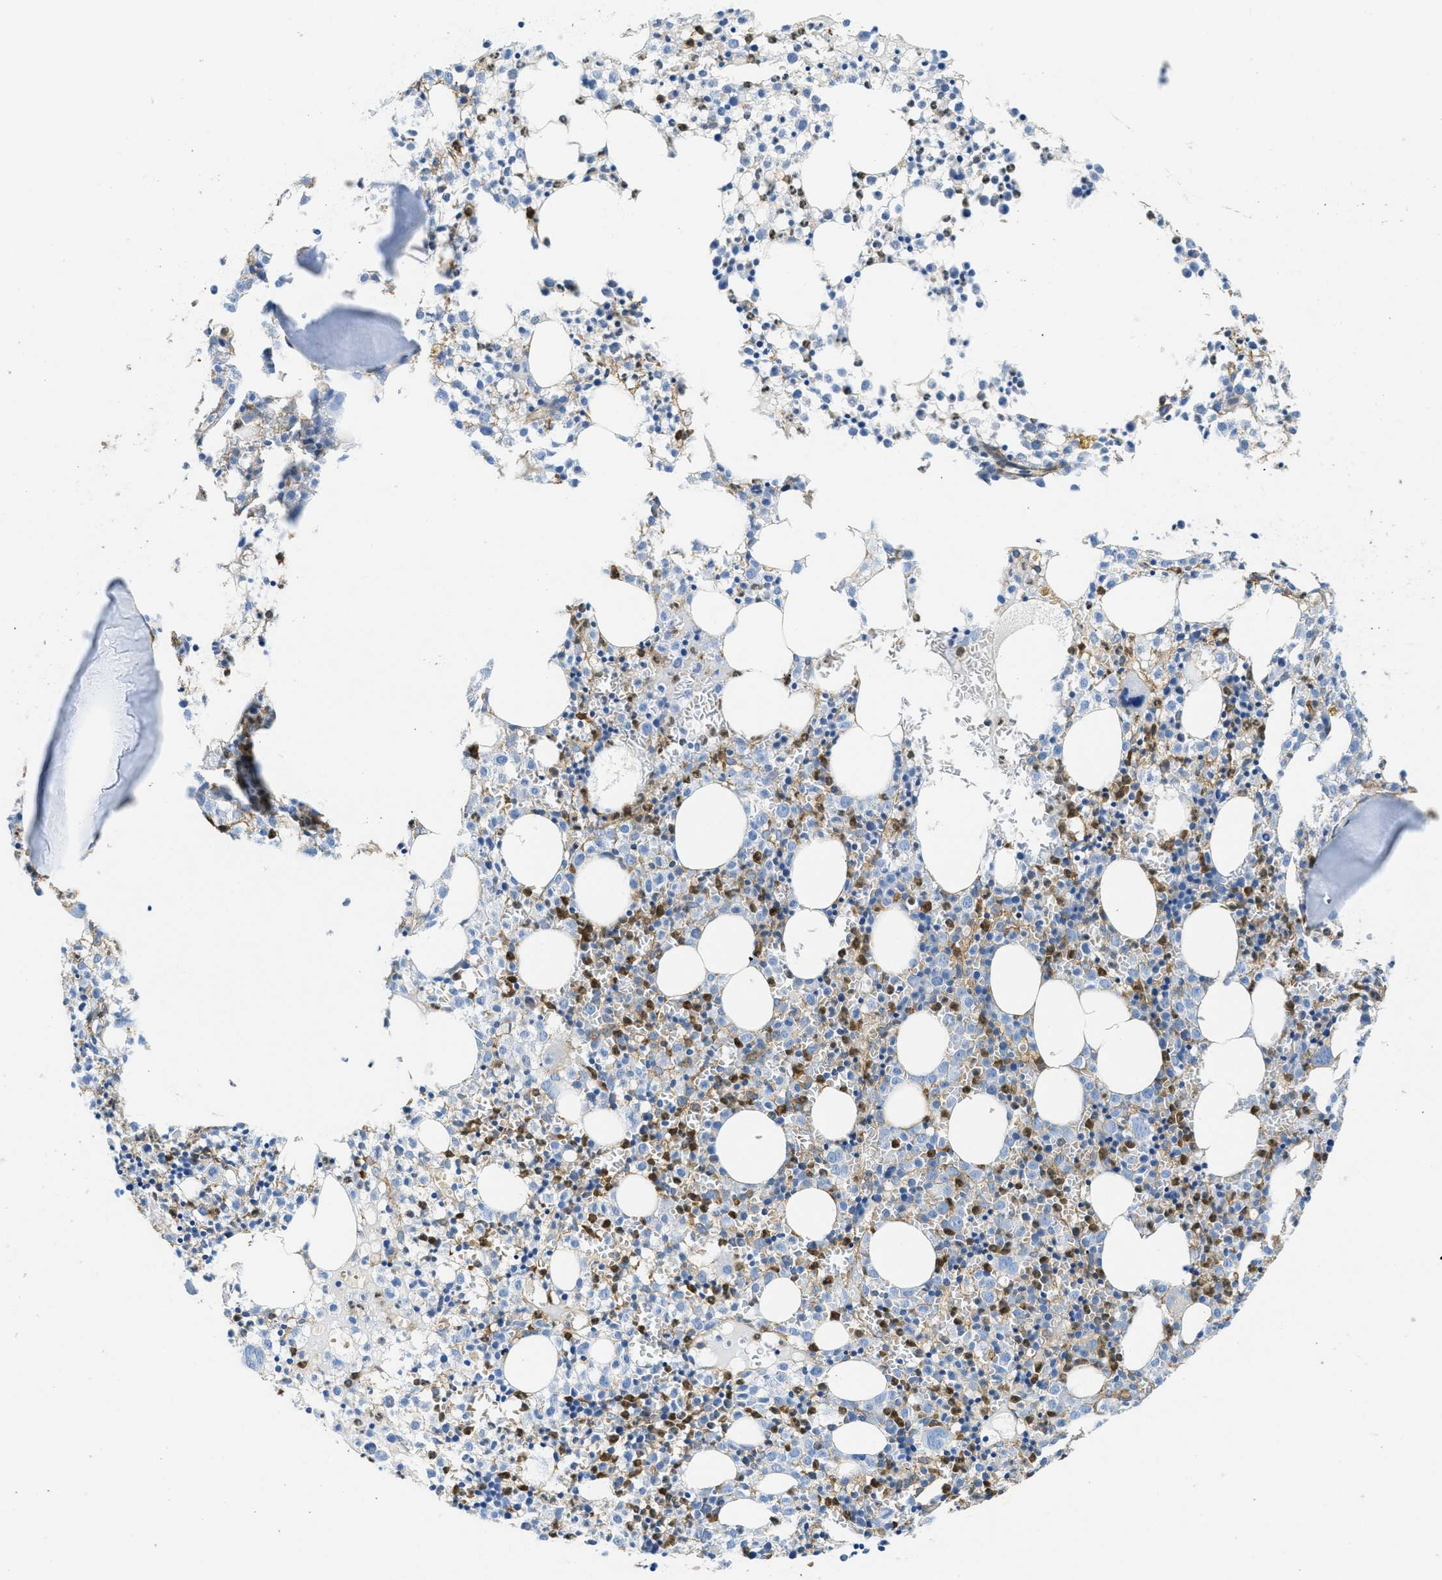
{"staining": {"intensity": "moderate", "quantity": "25%-75%", "location": "cytoplasmic/membranous"}, "tissue": "bone marrow", "cell_type": "Hematopoietic cells", "image_type": "normal", "snomed": [{"axis": "morphology", "description": "Normal tissue, NOS"}, {"axis": "morphology", "description": "Inflammation, NOS"}, {"axis": "topography", "description": "Bone marrow"}], "caption": "Unremarkable bone marrow exhibits moderate cytoplasmic/membranous expression in about 25%-75% of hematopoietic cells (IHC, brightfield microscopy, high magnification)..", "gene": "HIP1", "patient": {"sex": "male", "age": 25}}